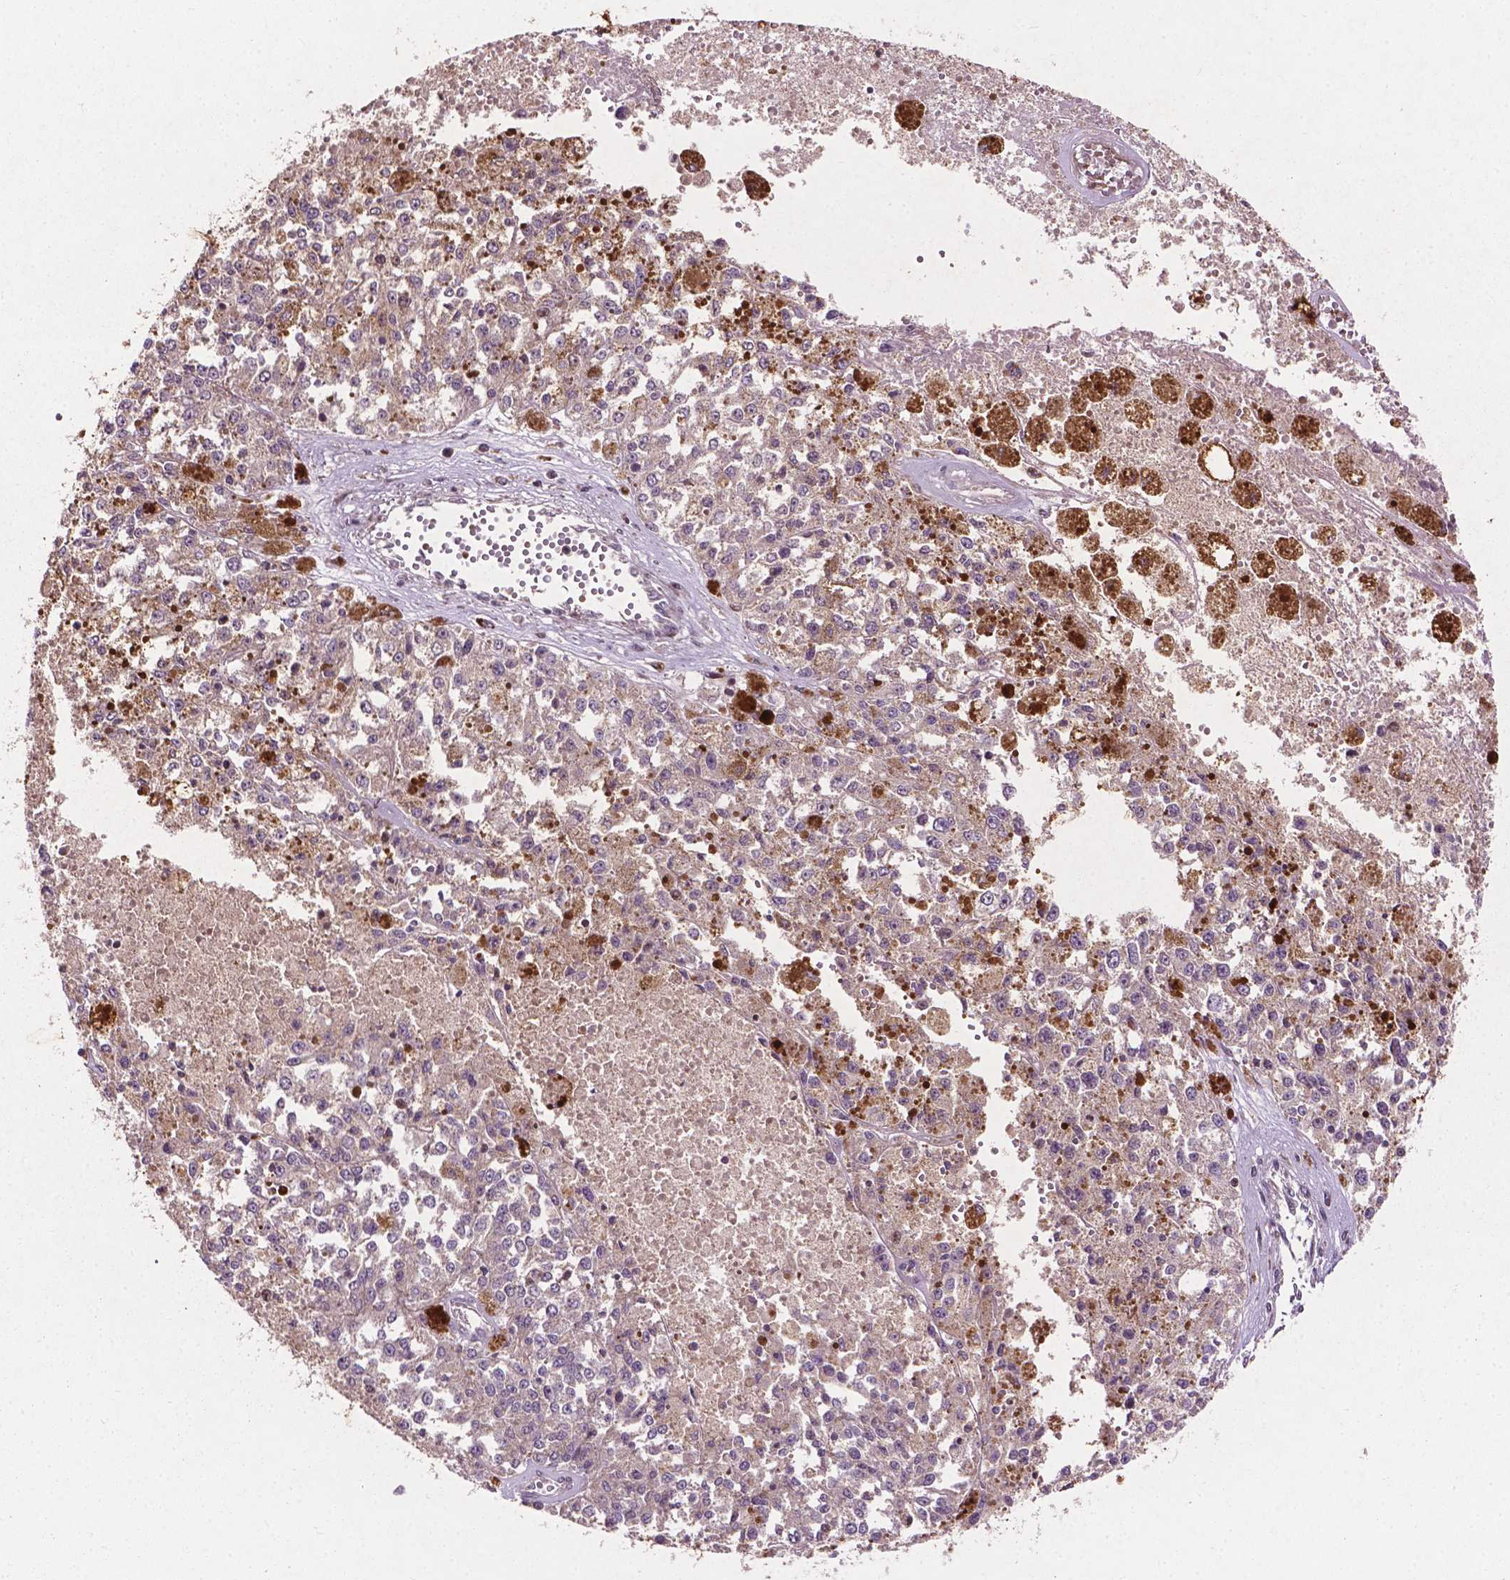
{"staining": {"intensity": "negative", "quantity": "none", "location": "none"}, "tissue": "melanoma", "cell_type": "Tumor cells", "image_type": "cancer", "snomed": [{"axis": "morphology", "description": "Malignant melanoma, Metastatic site"}, {"axis": "topography", "description": "Lymph node"}], "caption": "IHC micrograph of human melanoma stained for a protein (brown), which demonstrates no expression in tumor cells.", "gene": "B3GALNT2", "patient": {"sex": "female", "age": 64}}